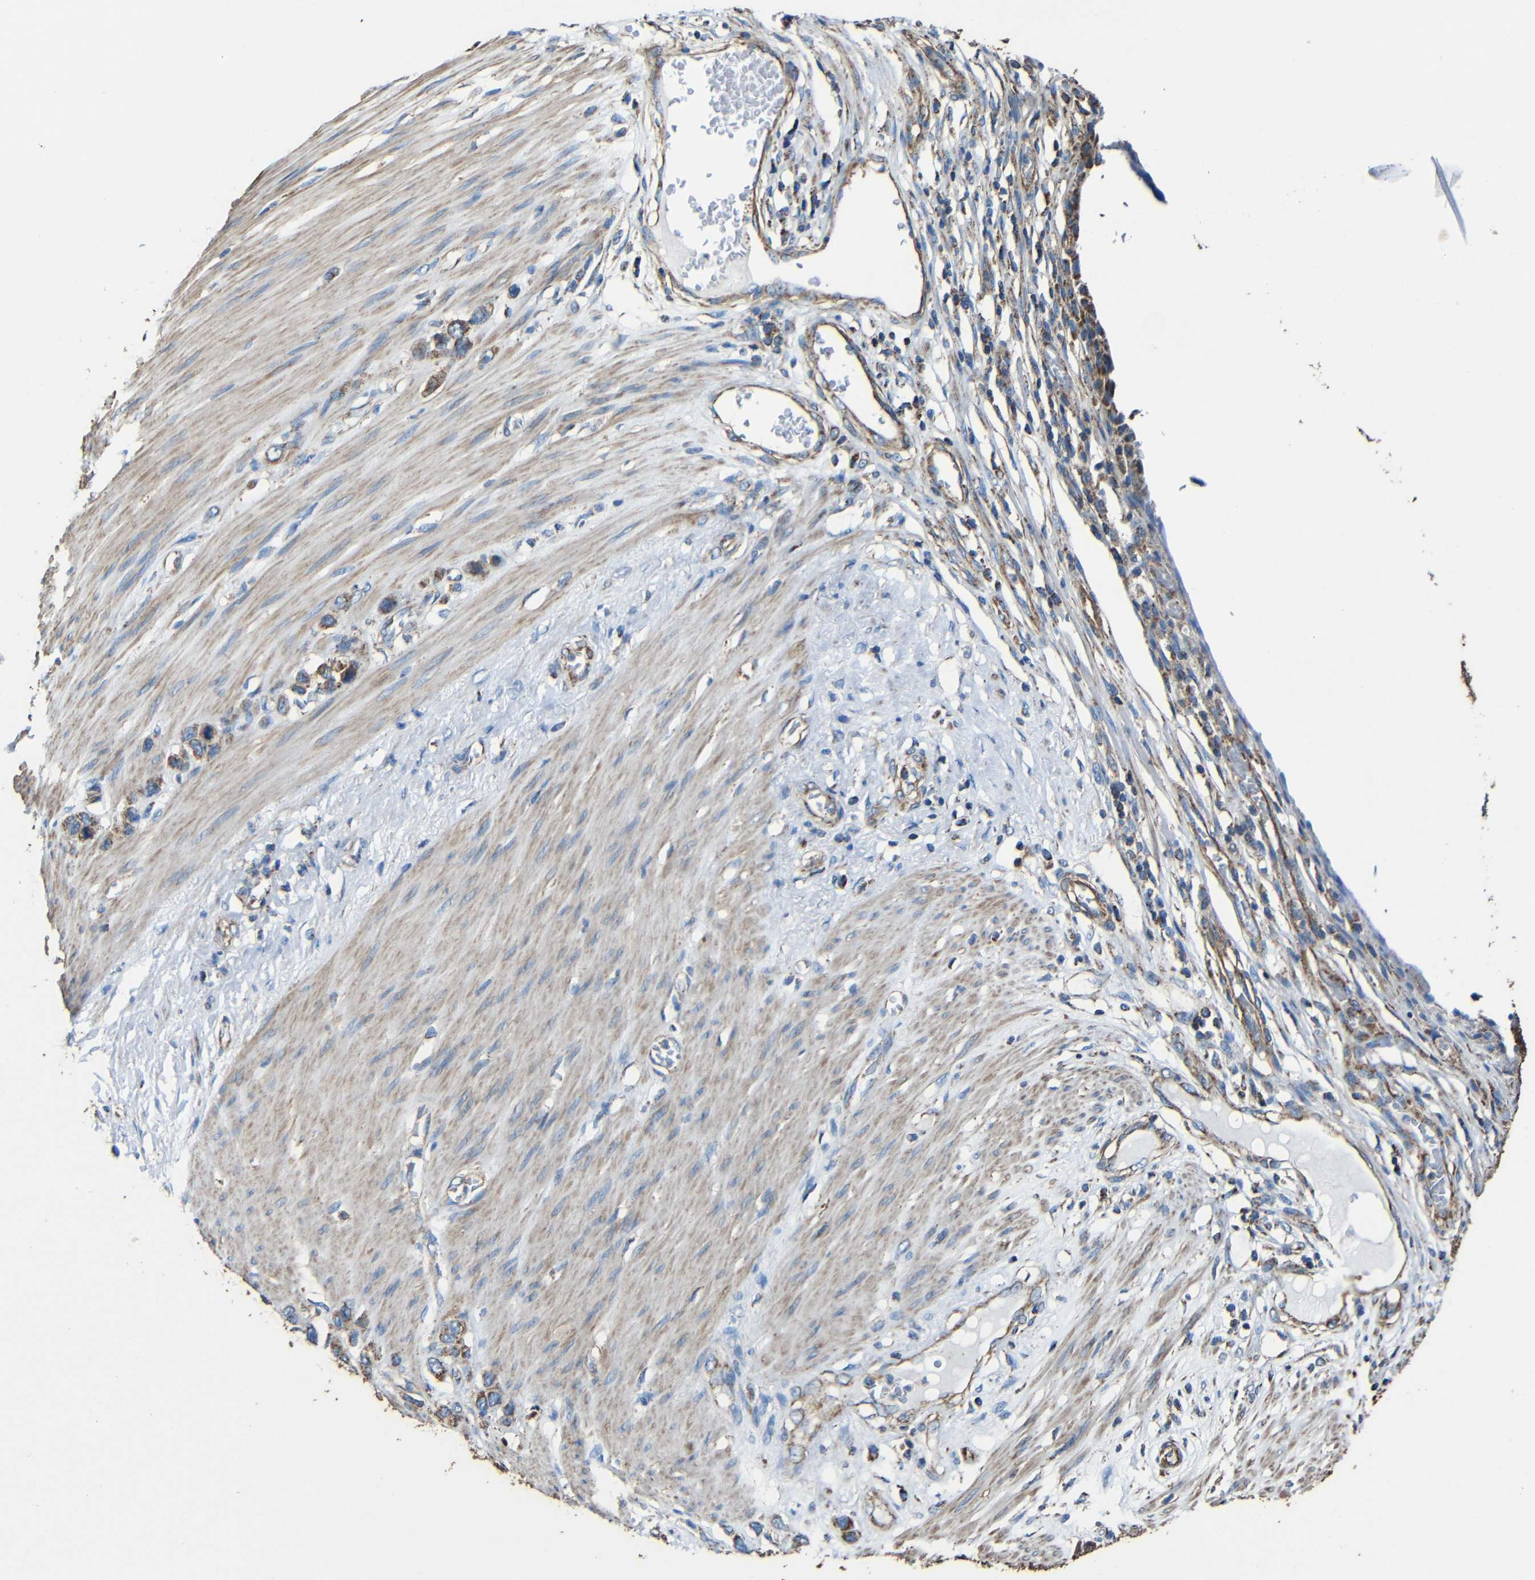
{"staining": {"intensity": "moderate", "quantity": ">75%", "location": "cytoplasmic/membranous"}, "tissue": "stomach cancer", "cell_type": "Tumor cells", "image_type": "cancer", "snomed": [{"axis": "morphology", "description": "Adenocarcinoma, NOS"}, {"axis": "morphology", "description": "Adenocarcinoma, High grade"}, {"axis": "topography", "description": "Stomach, upper"}, {"axis": "topography", "description": "Stomach, lower"}], "caption": "Protein staining by IHC displays moderate cytoplasmic/membranous staining in about >75% of tumor cells in stomach high-grade adenocarcinoma. (DAB IHC, brown staining for protein, blue staining for nuclei).", "gene": "INTS6L", "patient": {"sex": "female", "age": 65}}